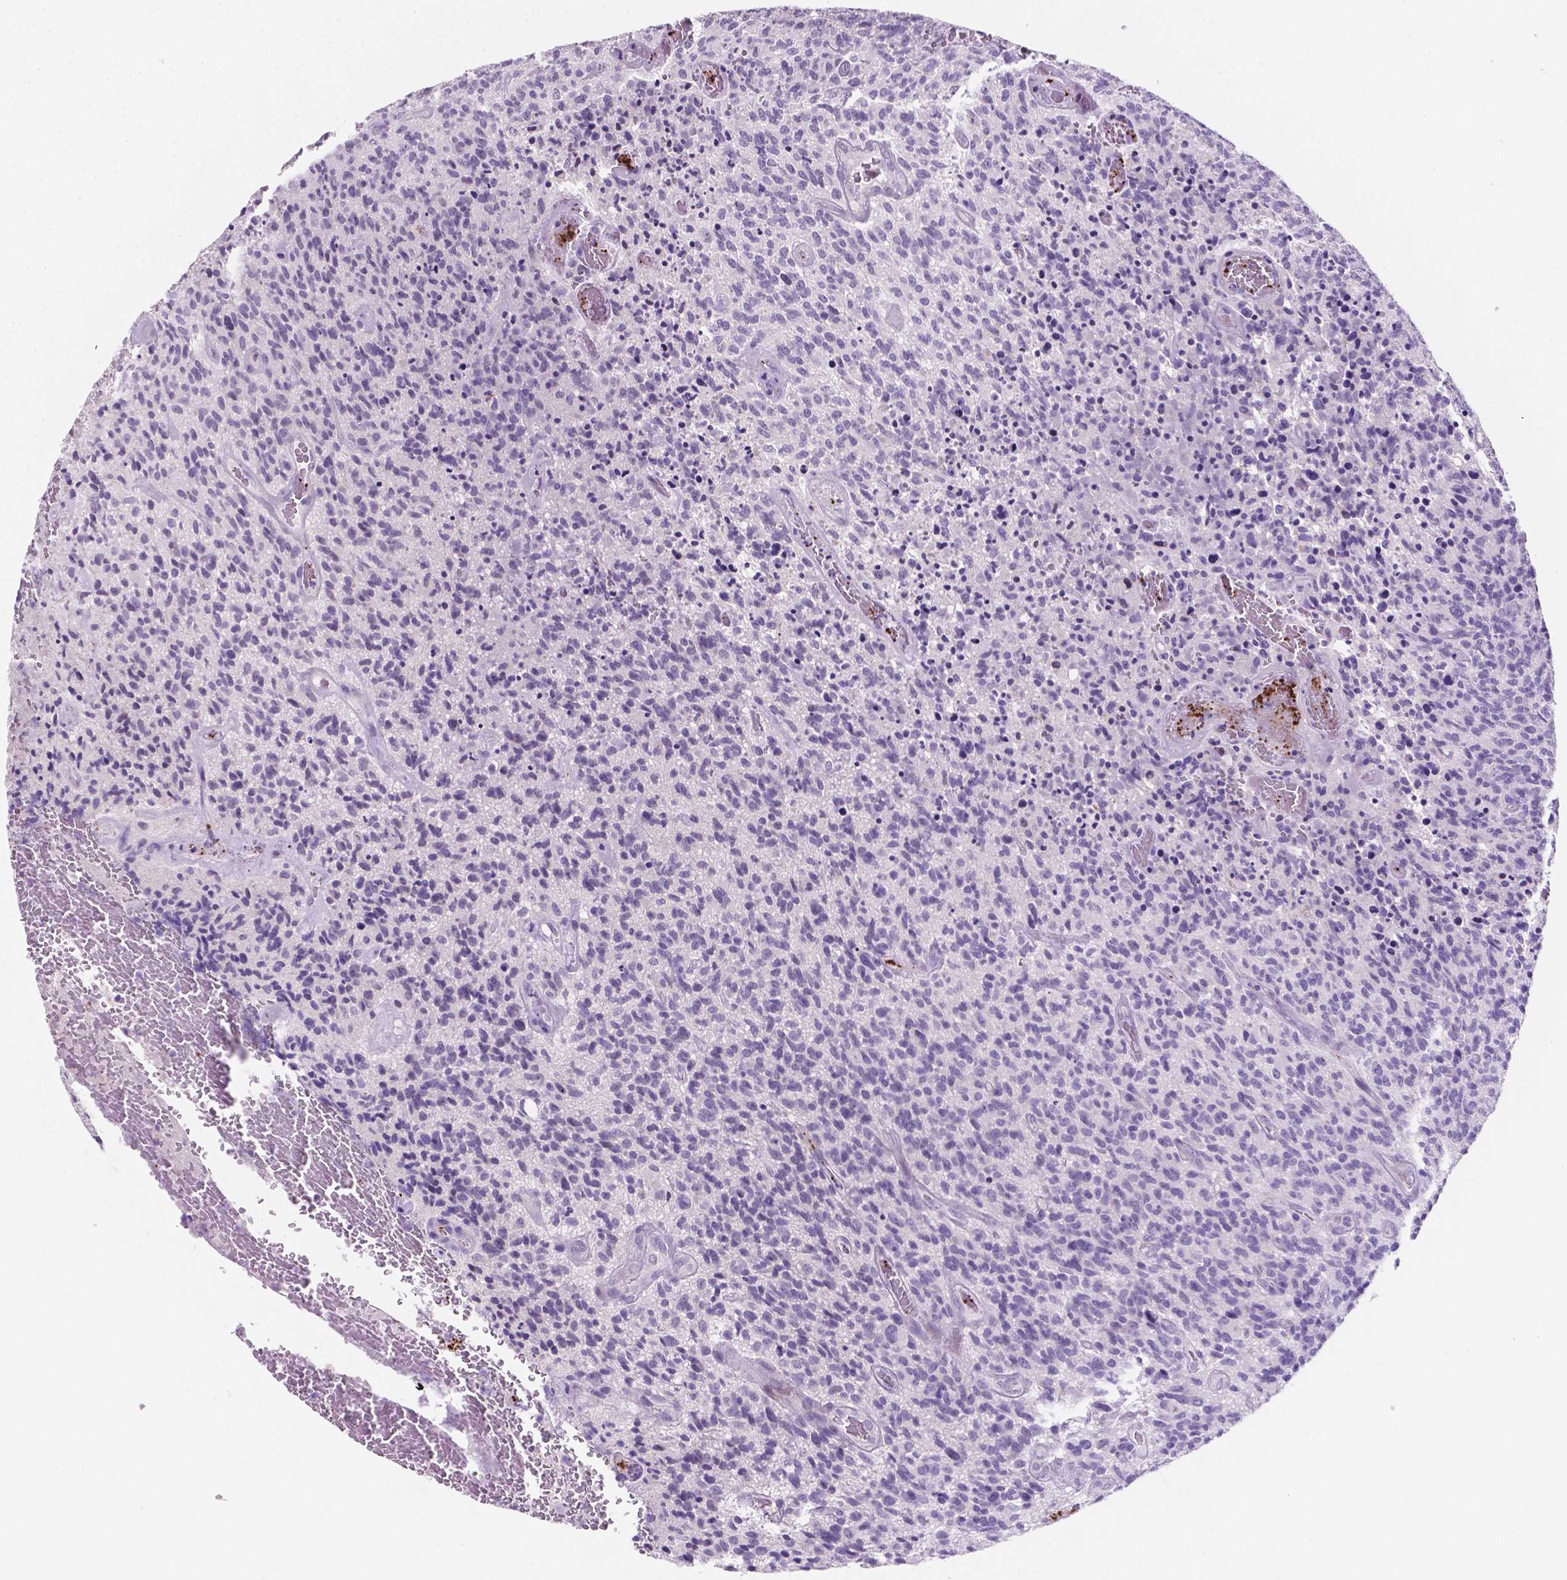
{"staining": {"intensity": "negative", "quantity": "none", "location": "none"}, "tissue": "glioma", "cell_type": "Tumor cells", "image_type": "cancer", "snomed": [{"axis": "morphology", "description": "Glioma, malignant, High grade"}, {"axis": "topography", "description": "Brain"}], "caption": "The histopathology image exhibits no staining of tumor cells in glioma.", "gene": "EBLN2", "patient": {"sex": "male", "age": 76}}